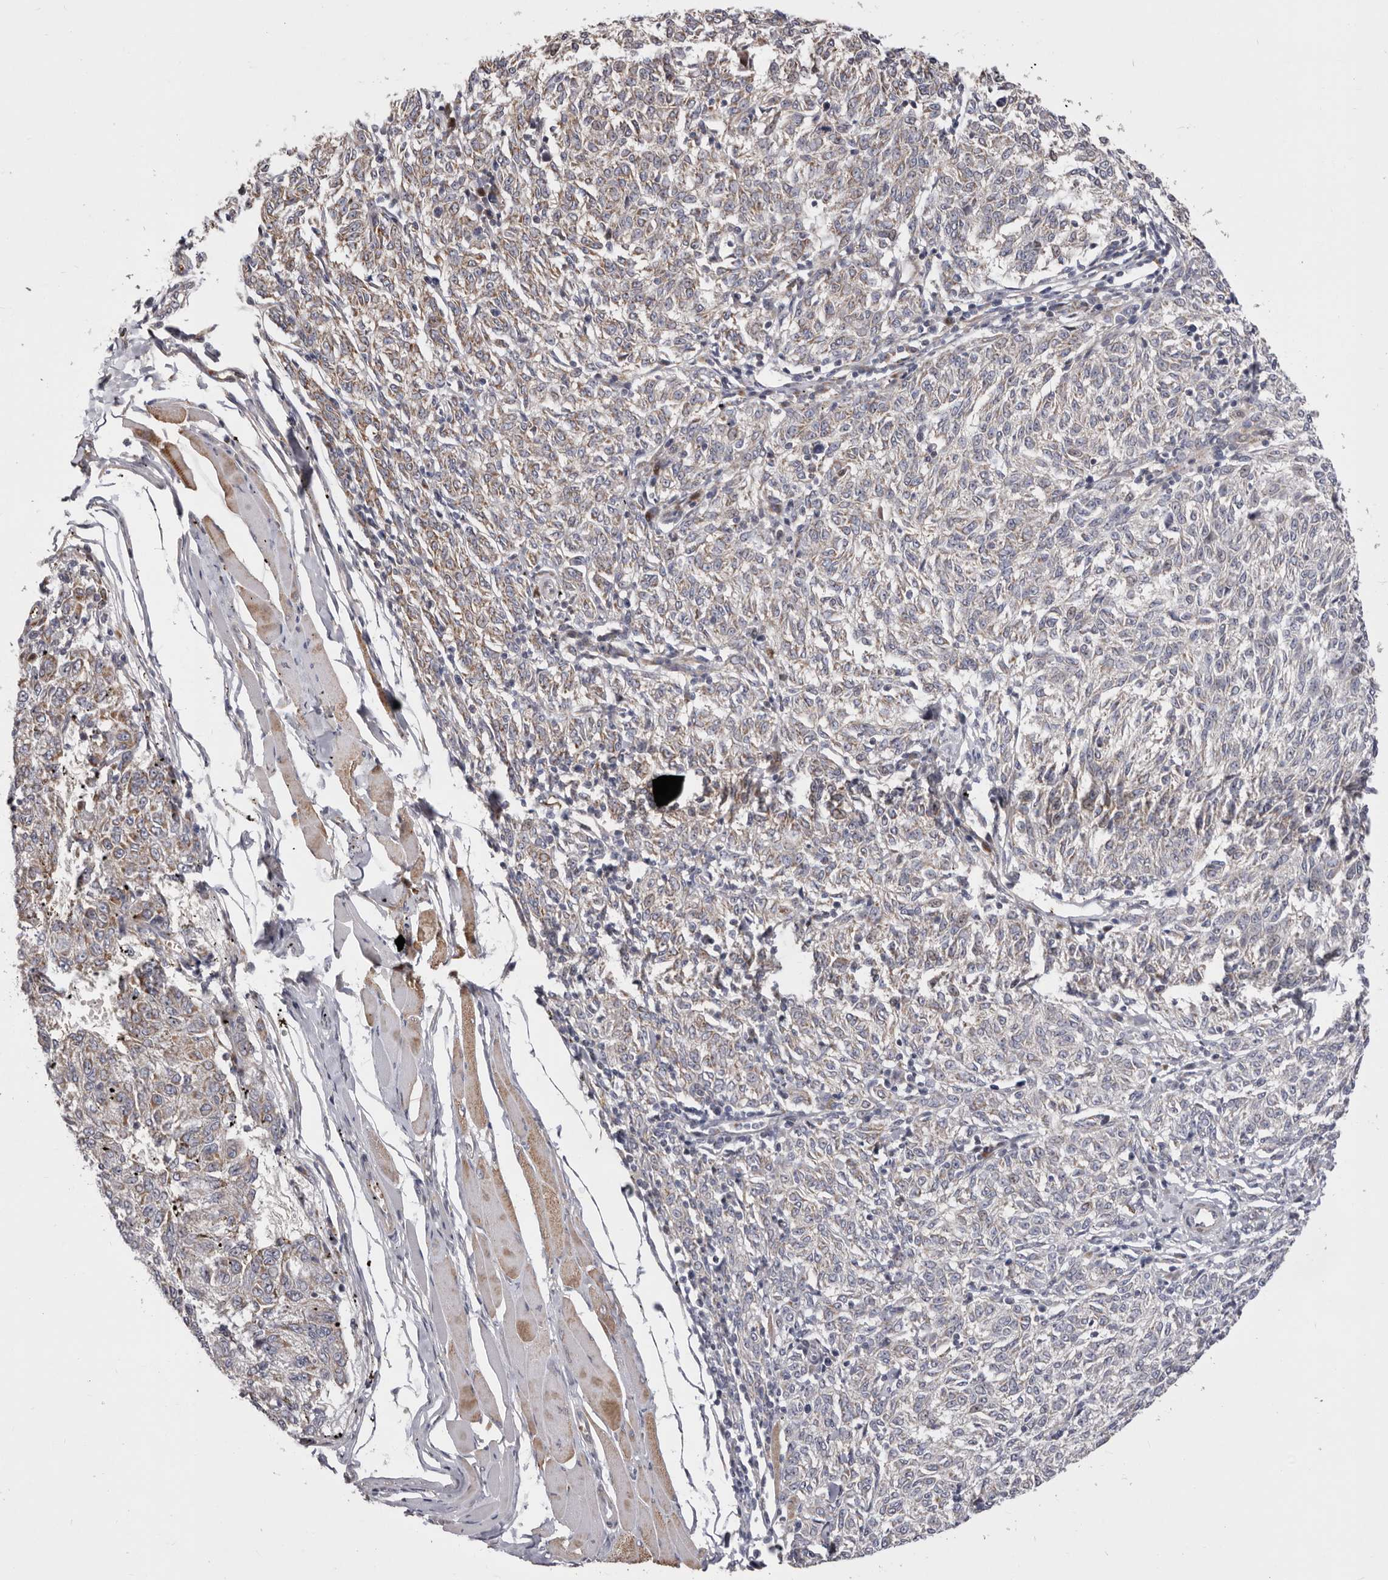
{"staining": {"intensity": "negative", "quantity": "none", "location": "none"}, "tissue": "melanoma", "cell_type": "Tumor cells", "image_type": "cancer", "snomed": [{"axis": "morphology", "description": "Malignant melanoma, NOS"}, {"axis": "topography", "description": "Skin"}], "caption": "Image shows no significant protein expression in tumor cells of malignant melanoma.", "gene": "NUBPL", "patient": {"sex": "female", "age": 72}}